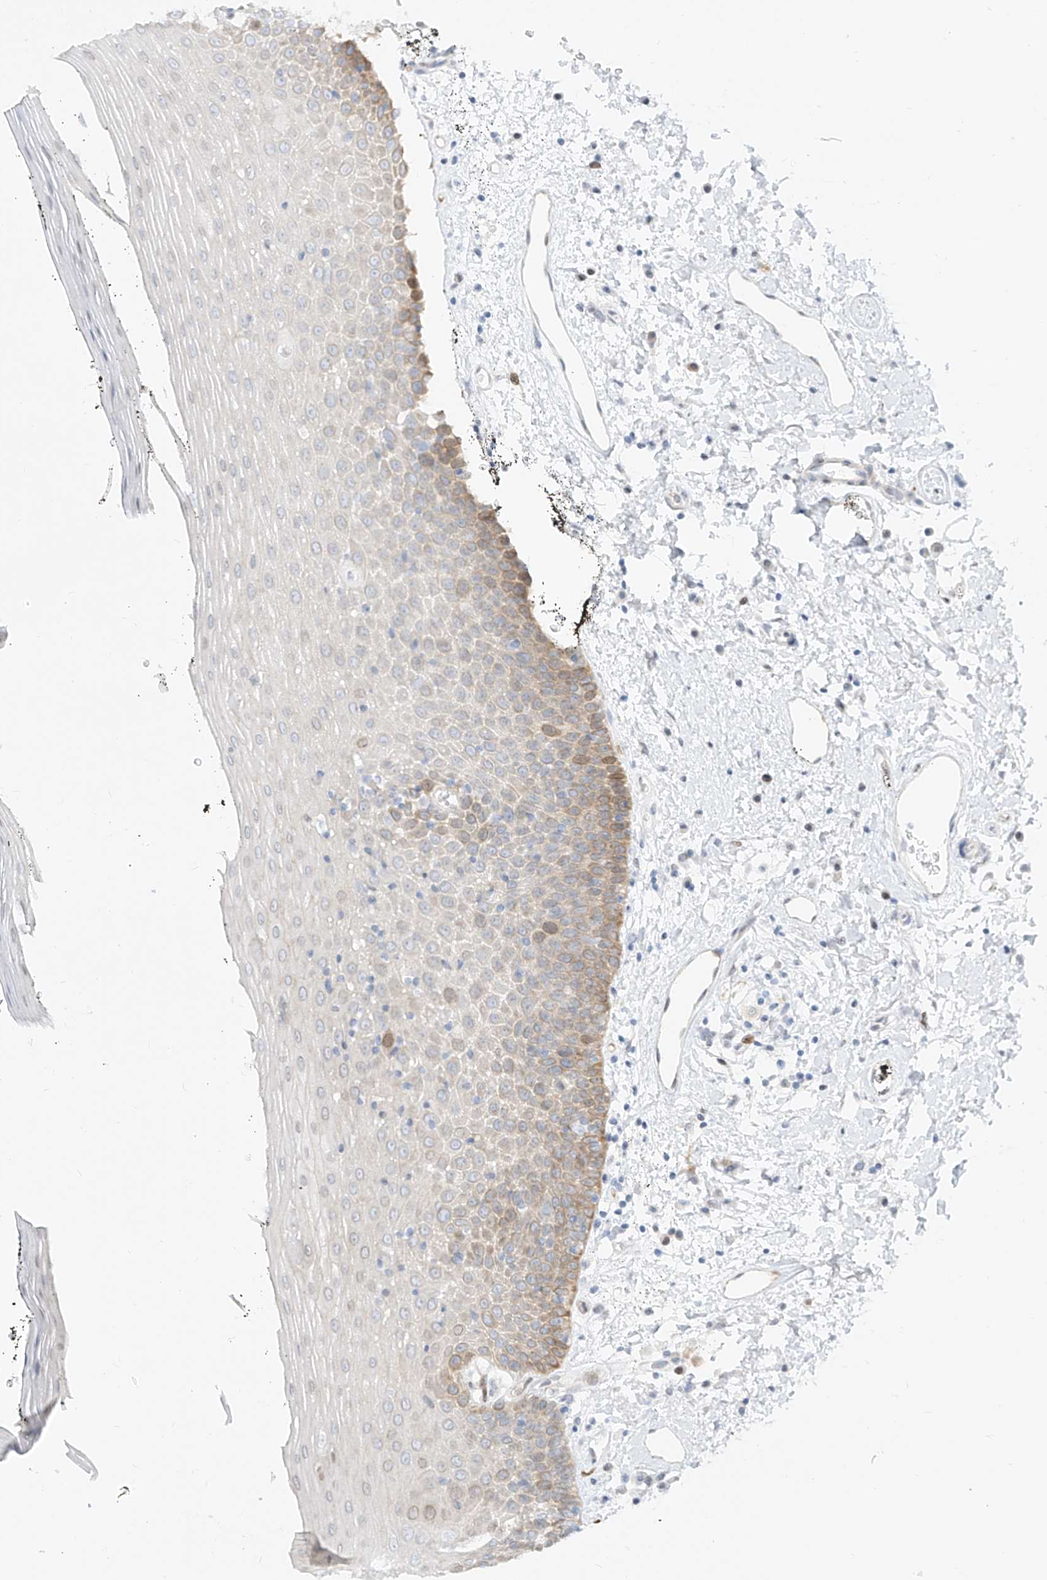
{"staining": {"intensity": "moderate", "quantity": "<25%", "location": "cytoplasmic/membranous,nuclear"}, "tissue": "oral mucosa", "cell_type": "Squamous epithelial cells", "image_type": "normal", "snomed": [{"axis": "morphology", "description": "Normal tissue, NOS"}, {"axis": "topography", "description": "Oral tissue"}], "caption": "Immunohistochemistry (IHC) micrograph of normal oral mucosa: human oral mucosa stained using immunohistochemistry shows low levels of moderate protein expression localized specifically in the cytoplasmic/membranous,nuclear of squamous epithelial cells, appearing as a cytoplasmic/membranous,nuclear brown color.", "gene": "NHSL1", "patient": {"sex": "male", "age": 74}}